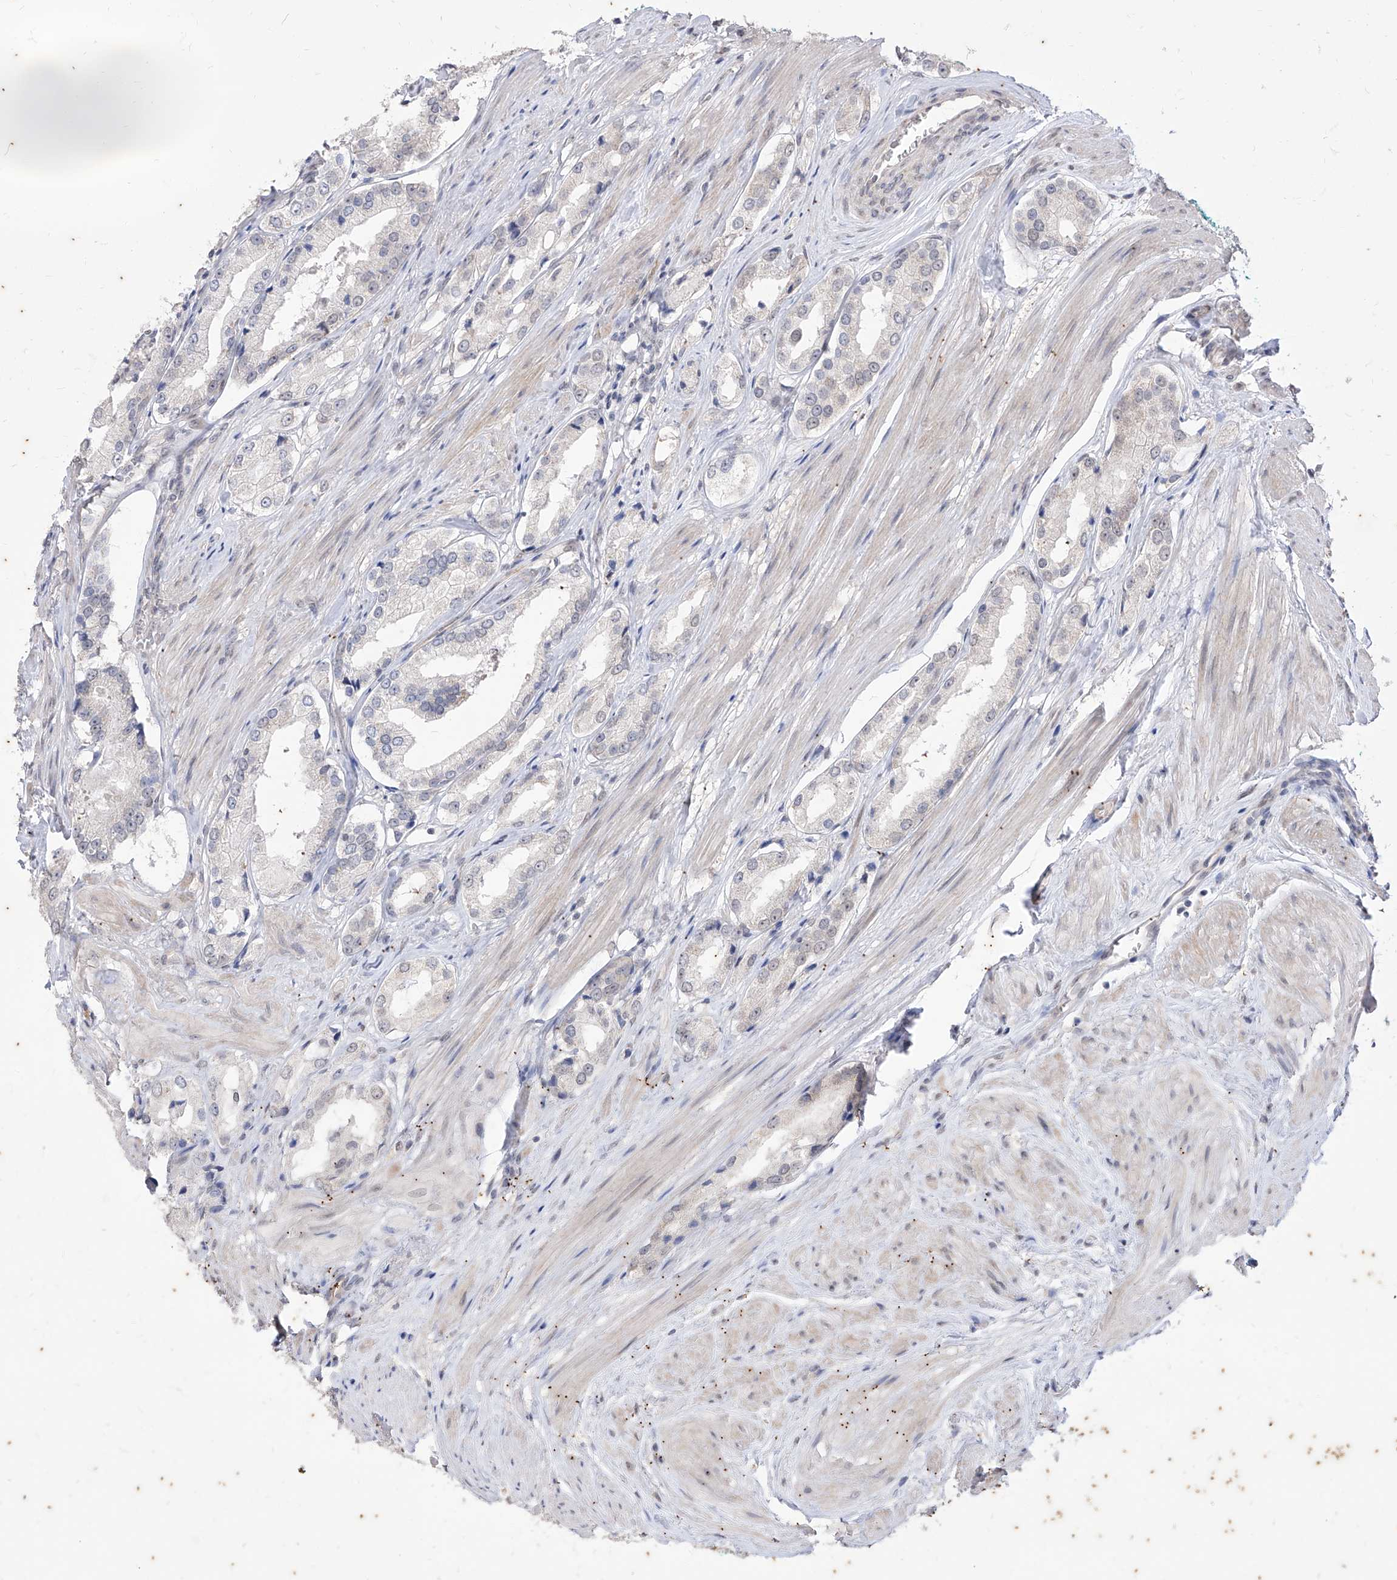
{"staining": {"intensity": "negative", "quantity": "none", "location": "none"}, "tissue": "prostate cancer", "cell_type": "Tumor cells", "image_type": "cancer", "snomed": [{"axis": "morphology", "description": "Adenocarcinoma, Low grade"}, {"axis": "topography", "description": "Prostate"}], "caption": "The micrograph displays no significant expression in tumor cells of prostate cancer (low-grade adenocarcinoma).", "gene": "PHF20L1", "patient": {"sex": "male", "age": 54}}